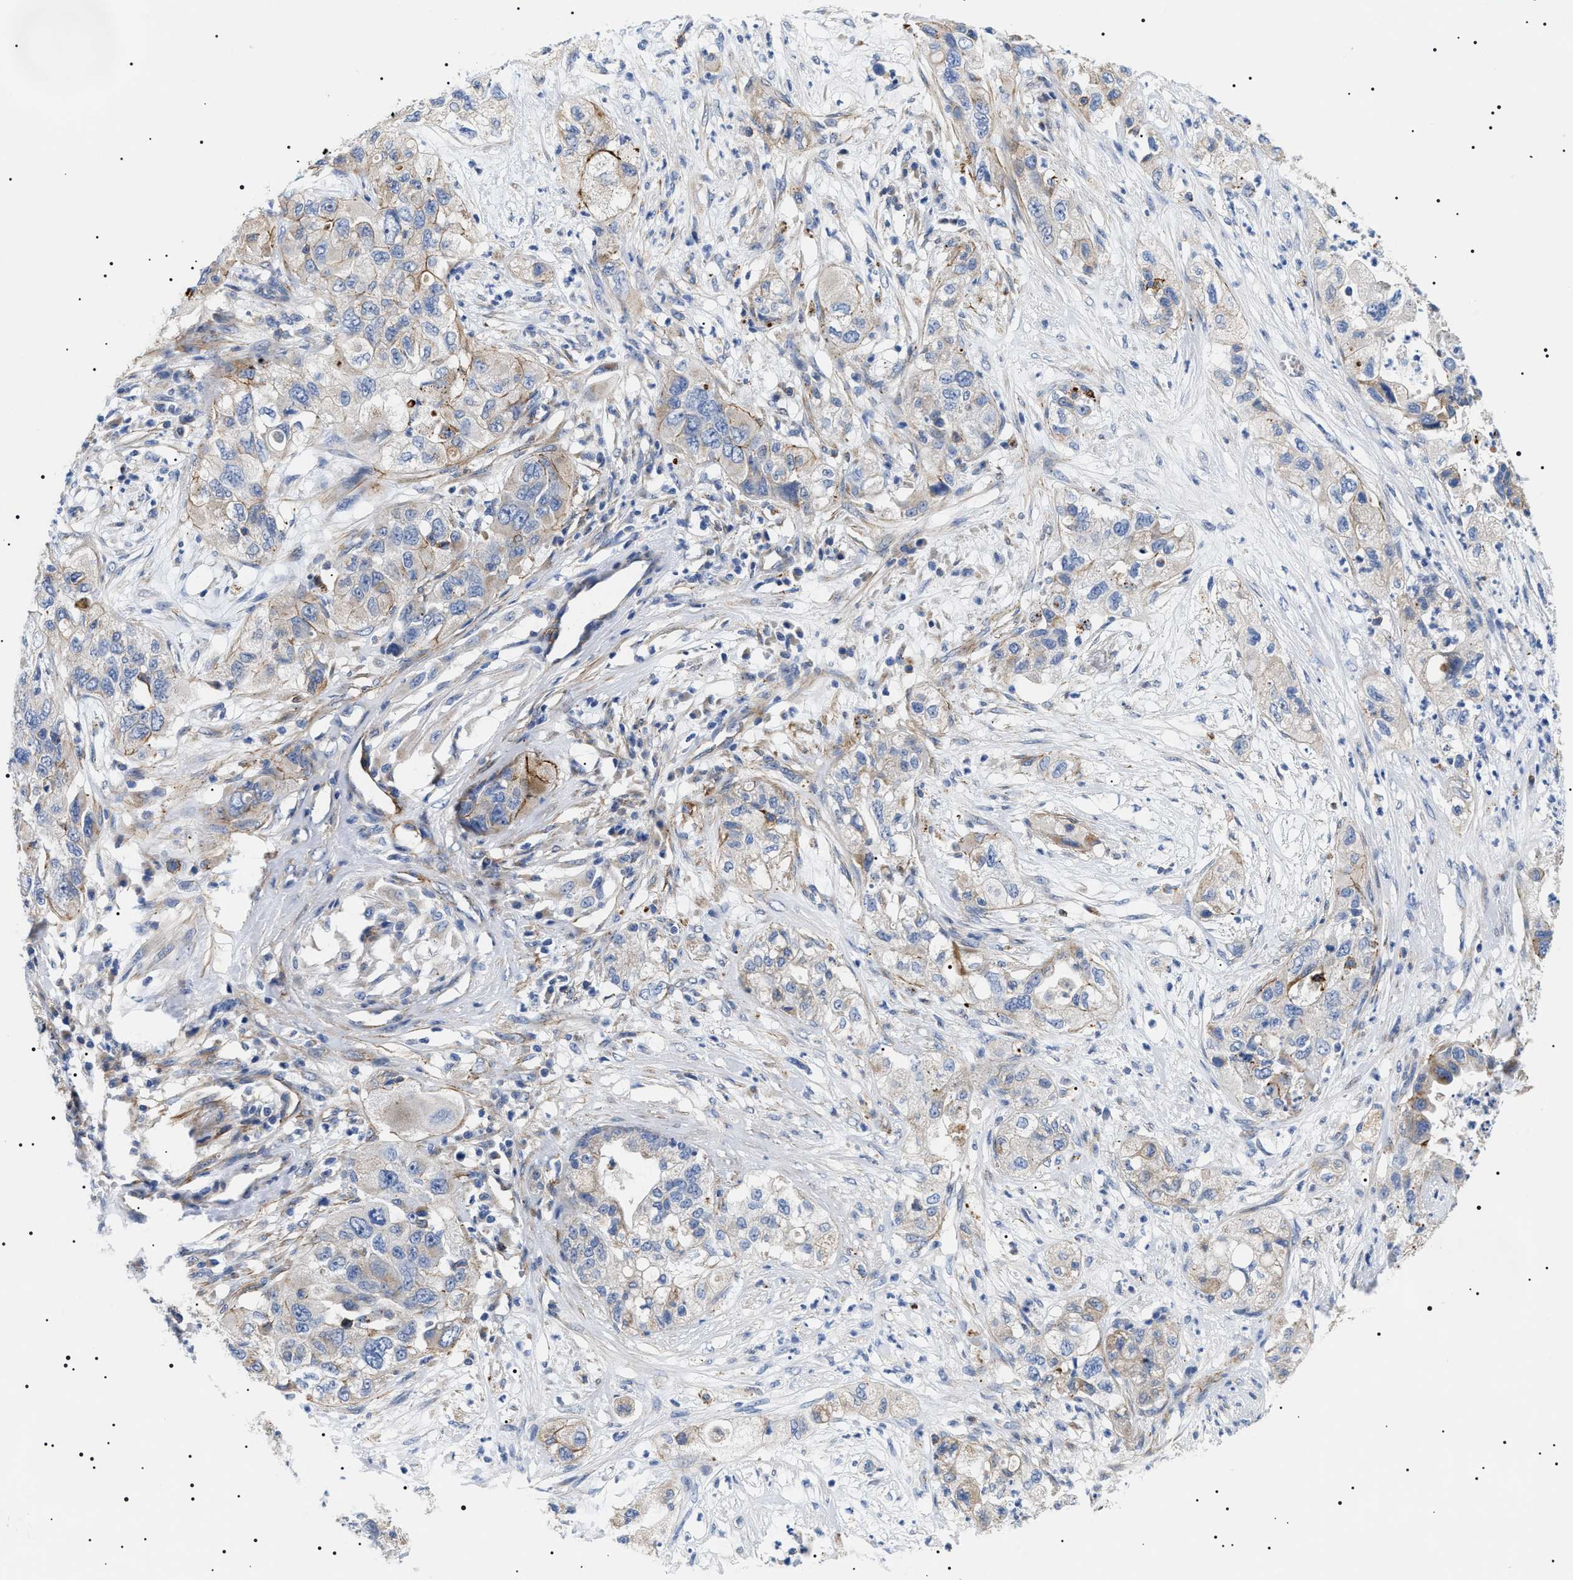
{"staining": {"intensity": "weak", "quantity": "<25%", "location": "cytoplasmic/membranous"}, "tissue": "pancreatic cancer", "cell_type": "Tumor cells", "image_type": "cancer", "snomed": [{"axis": "morphology", "description": "Adenocarcinoma, NOS"}, {"axis": "topography", "description": "Pancreas"}], "caption": "The photomicrograph reveals no staining of tumor cells in pancreatic adenocarcinoma. The staining was performed using DAB (3,3'-diaminobenzidine) to visualize the protein expression in brown, while the nuclei were stained in blue with hematoxylin (Magnification: 20x).", "gene": "TMEM222", "patient": {"sex": "female", "age": 78}}